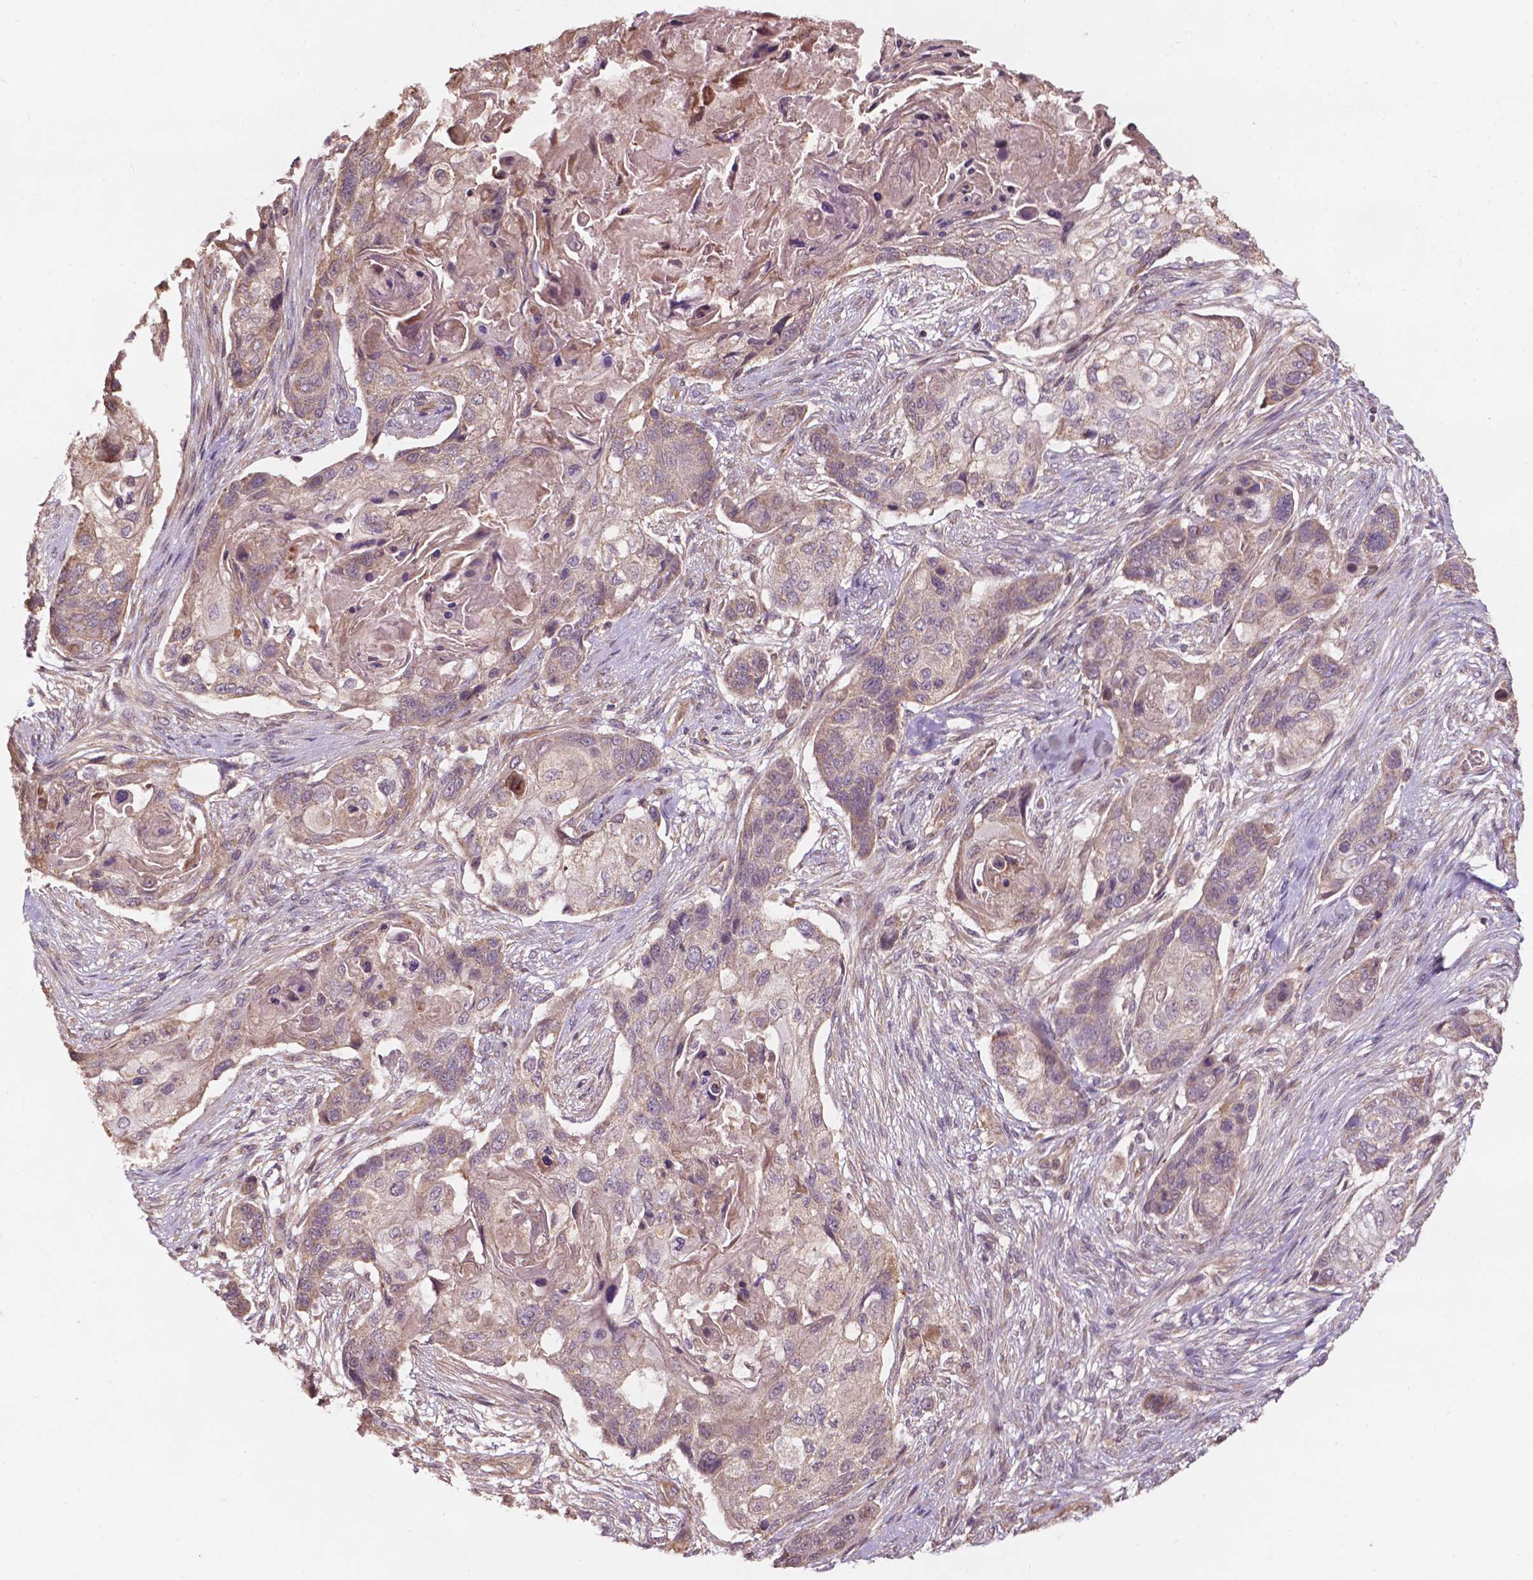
{"staining": {"intensity": "weak", "quantity": "25%-75%", "location": "cytoplasmic/membranous"}, "tissue": "lung cancer", "cell_type": "Tumor cells", "image_type": "cancer", "snomed": [{"axis": "morphology", "description": "Squamous cell carcinoma, NOS"}, {"axis": "topography", "description": "Lung"}], "caption": "IHC micrograph of squamous cell carcinoma (lung) stained for a protein (brown), which shows low levels of weak cytoplasmic/membranous staining in about 25%-75% of tumor cells.", "gene": "CDC42BPA", "patient": {"sex": "male", "age": 69}}